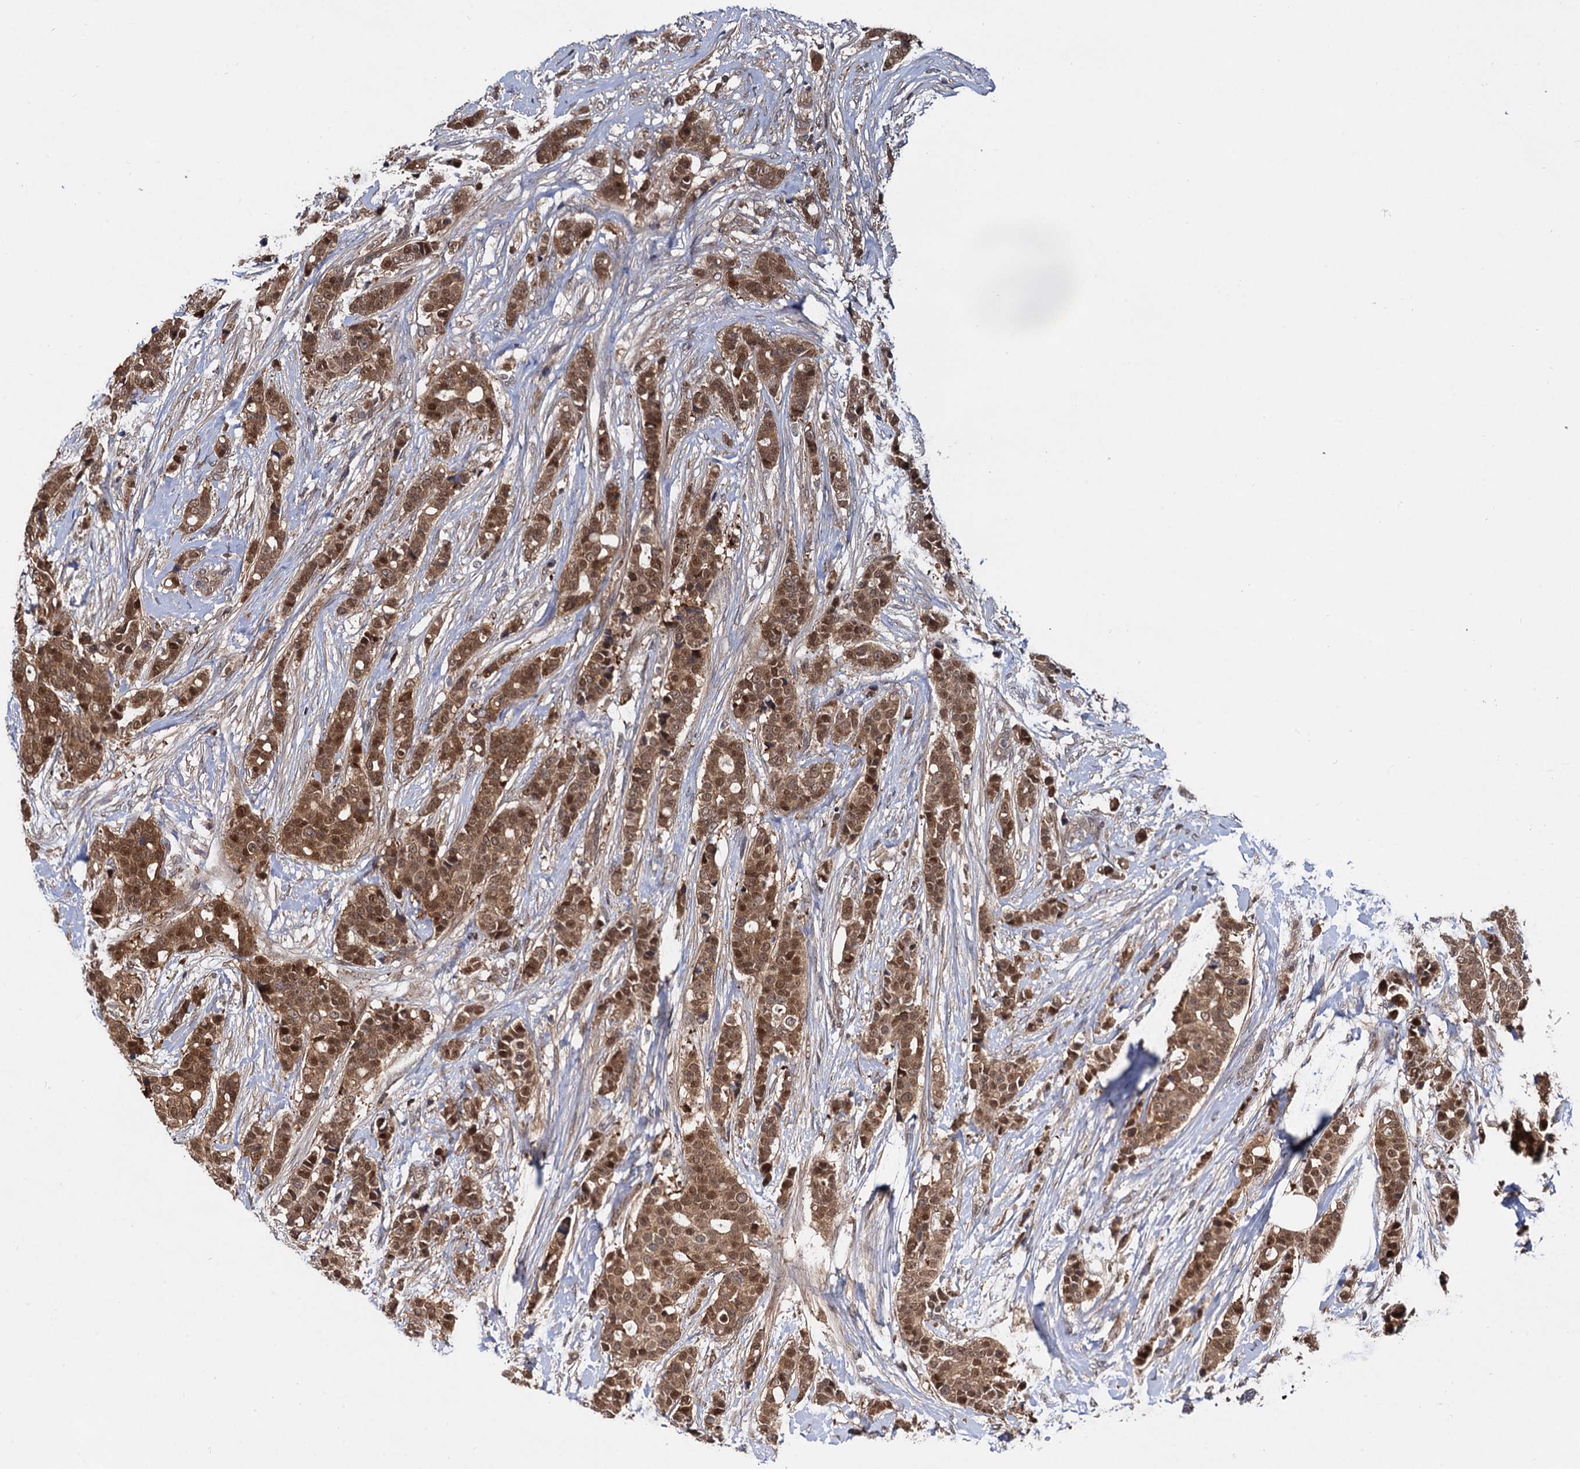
{"staining": {"intensity": "moderate", "quantity": ">75%", "location": "cytoplasmic/membranous,nuclear"}, "tissue": "breast cancer", "cell_type": "Tumor cells", "image_type": "cancer", "snomed": [{"axis": "morphology", "description": "Lobular carcinoma"}, {"axis": "topography", "description": "Breast"}], "caption": "This micrograph shows IHC staining of human breast cancer, with medium moderate cytoplasmic/membranous and nuclear staining in about >75% of tumor cells.", "gene": "SELENOP", "patient": {"sex": "female", "age": 51}}